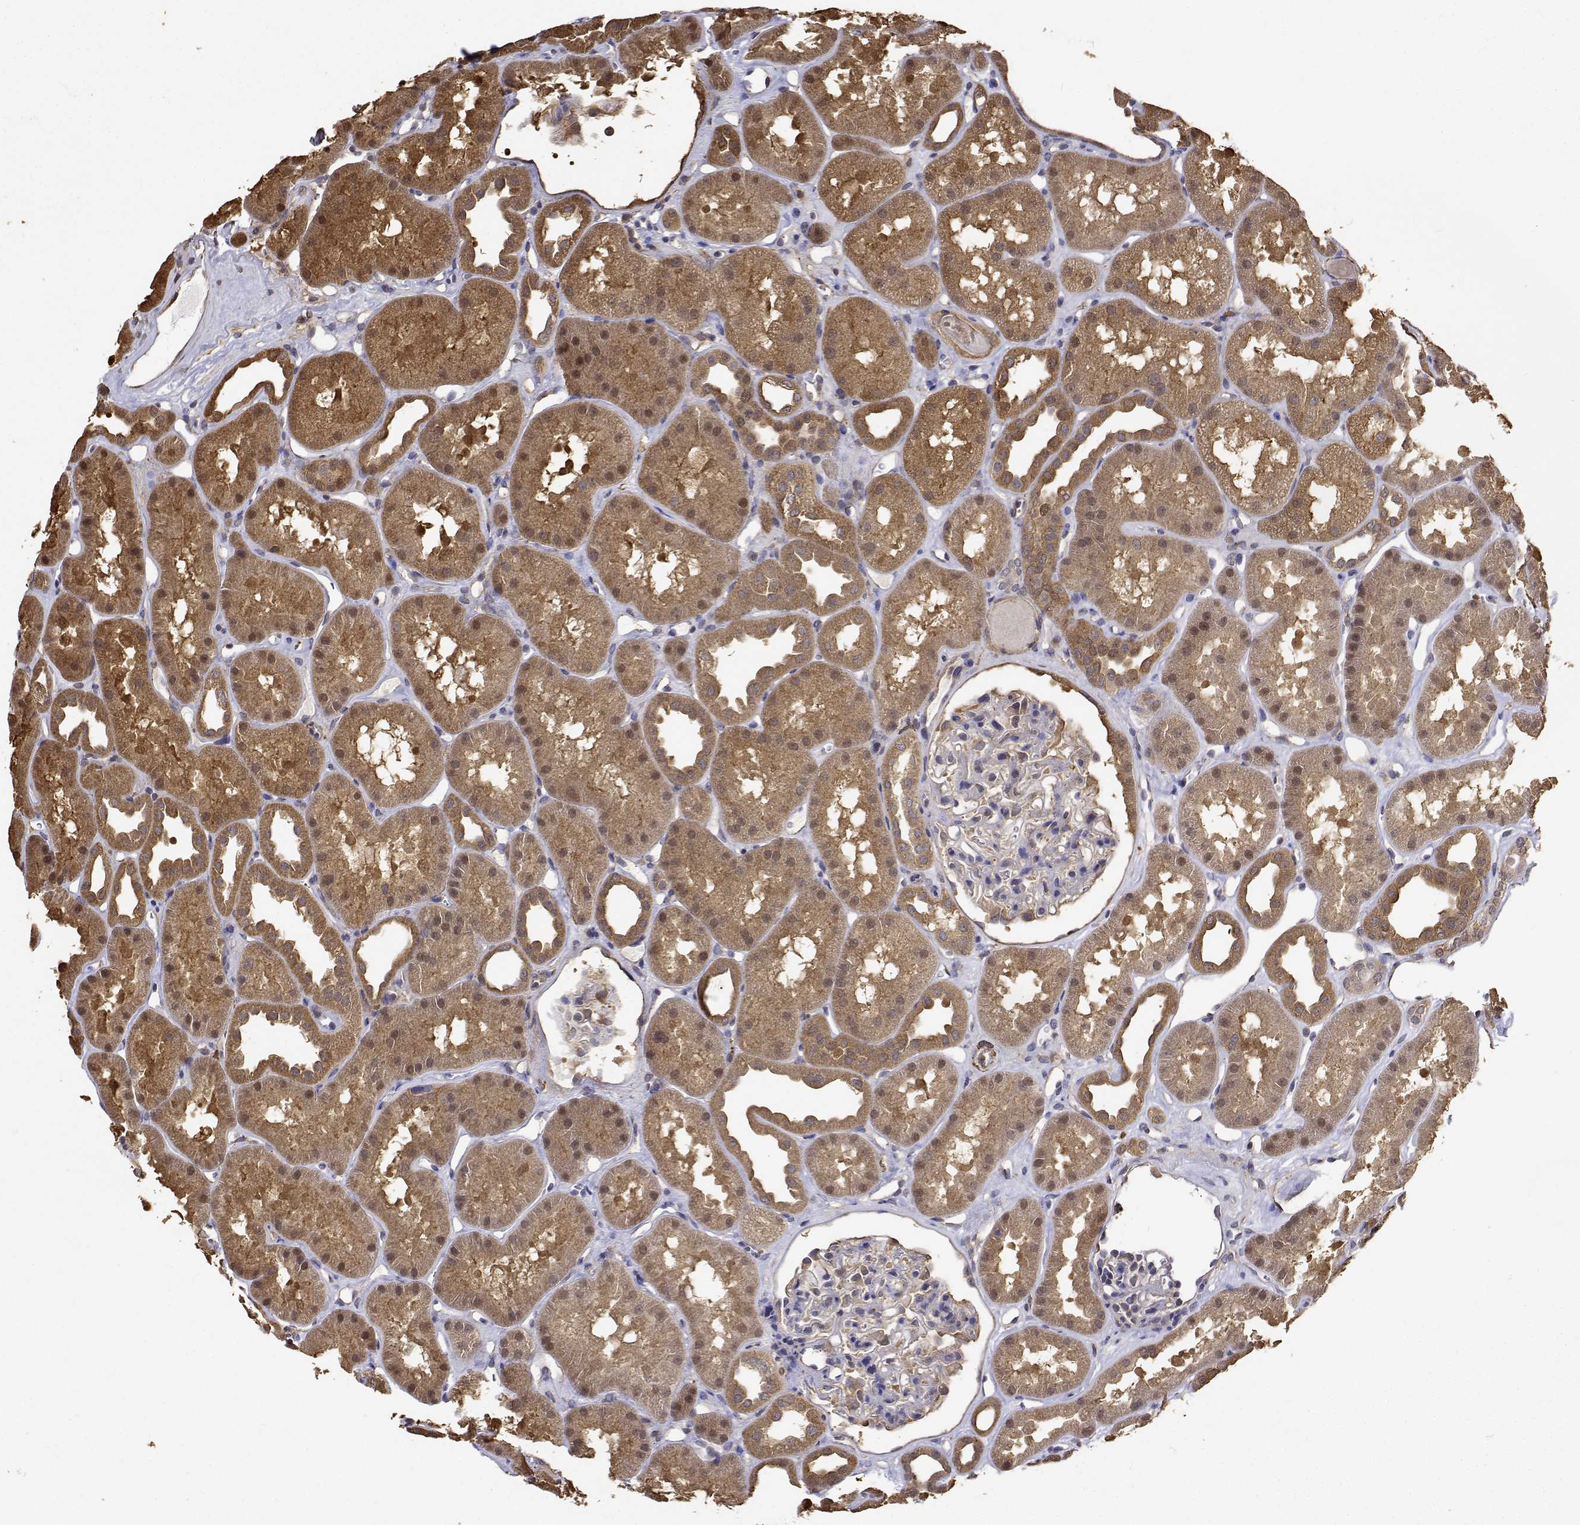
{"staining": {"intensity": "negative", "quantity": "none", "location": "none"}, "tissue": "kidney", "cell_type": "Cells in glomeruli", "image_type": "normal", "snomed": [{"axis": "morphology", "description": "Normal tissue, NOS"}, {"axis": "topography", "description": "Kidney"}], "caption": "This is a histopathology image of IHC staining of normal kidney, which shows no expression in cells in glomeruli. The staining is performed using DAB brown chromogen with nuclei counter-stained in using hematoxylin.", "gene": "PCID2", "patient": {"sex": "male", "age": 61}}